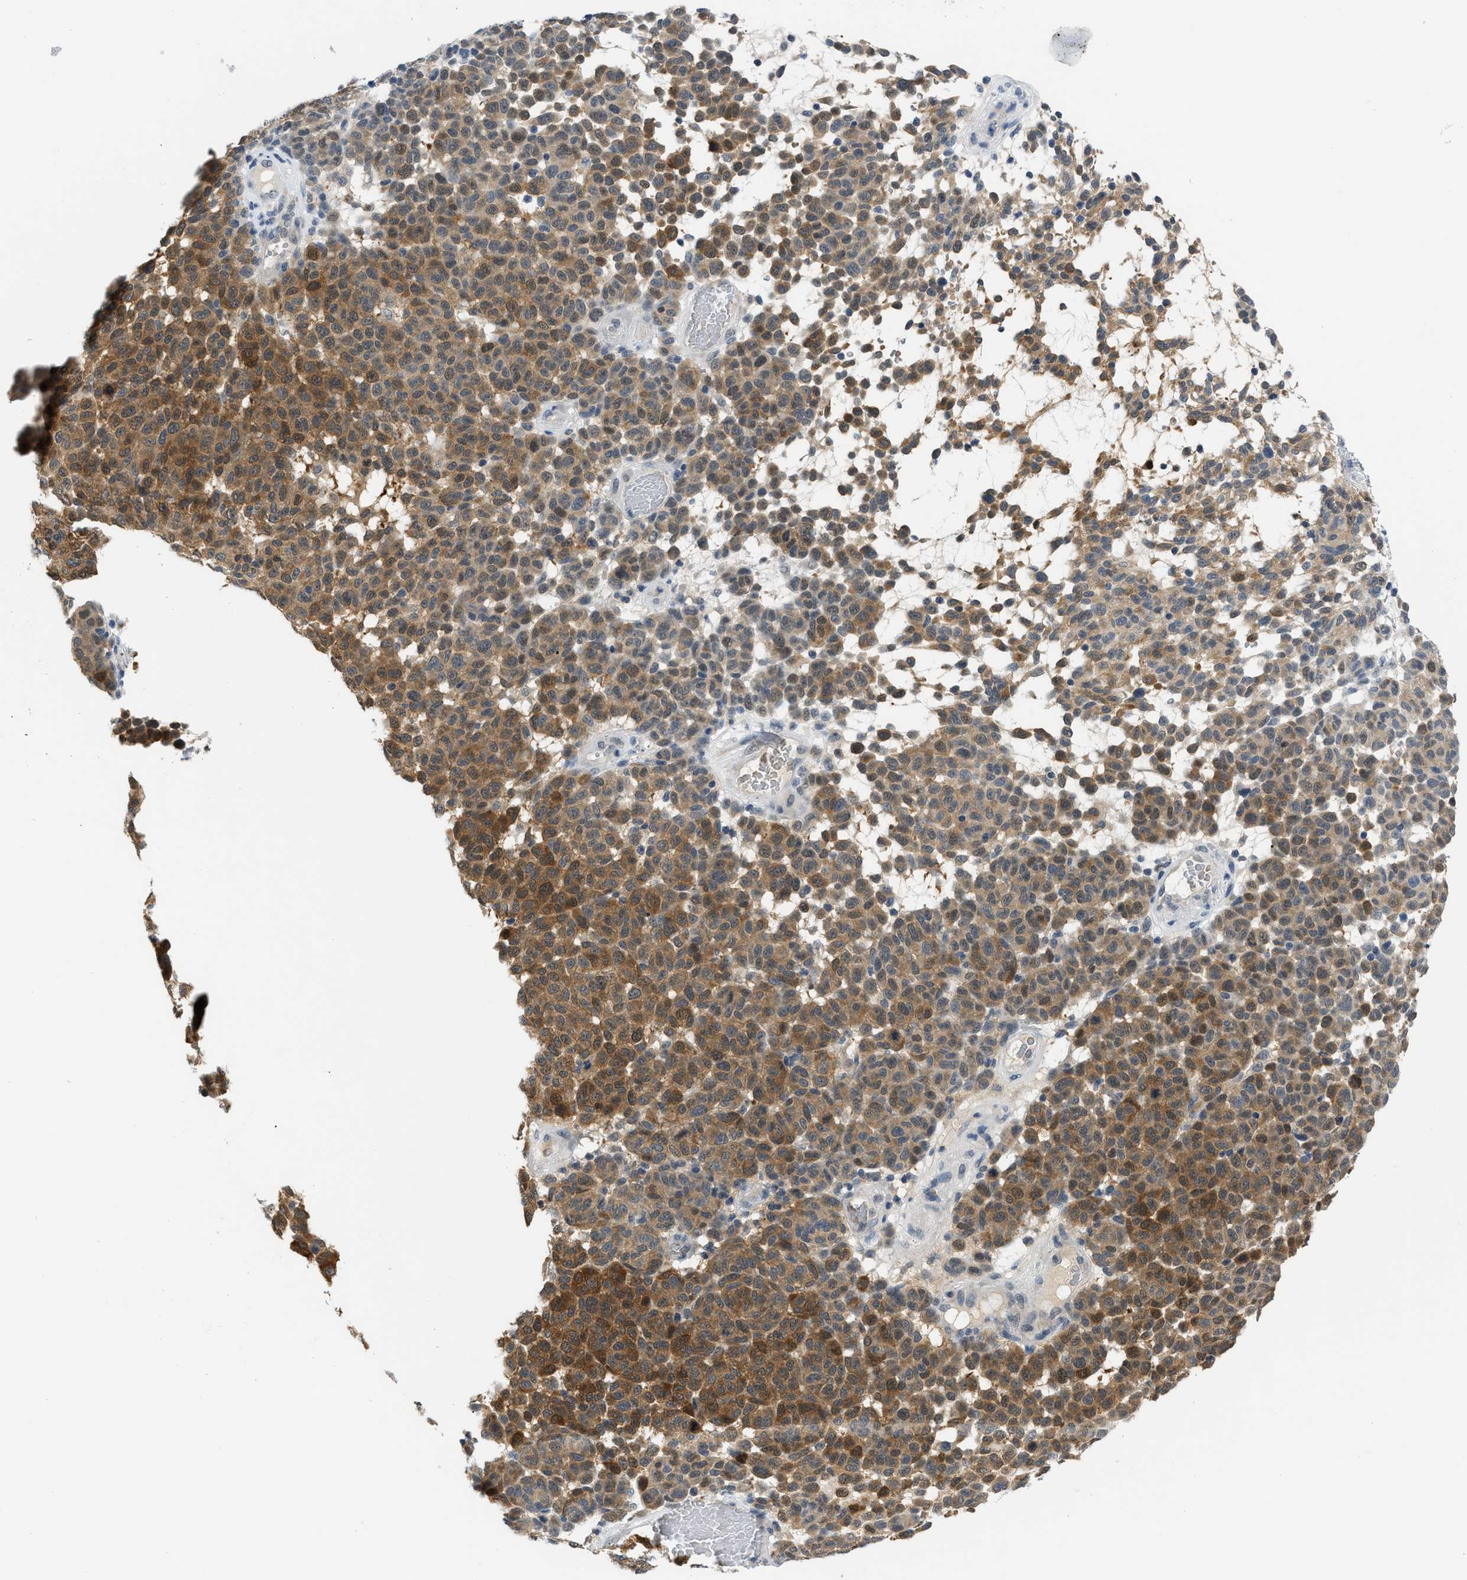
{"staining": {"intensity": "strong", "quantity": ">75%", "location": "cytoplasmic/membranous"}, "tissue": "melanoma", "cell_type": "Tumor cells", "image_type": "cancer", "snomed": [{"axis": "morphology", "description": "Malignant melanoma, NOS"}, {"axis": "topography", "description": "Skin"}], "caption": "High-magnification brightfield microscopy of malignant melanoma stained with DAB (brown) and counterstained with hematoxylin (blue). tumor cells exhibit strong cytoplasmic/membranous expression is seen in about>75% of cells.", "gene": "PSAT1", "patient": {"sex": "male", "age": 59}}